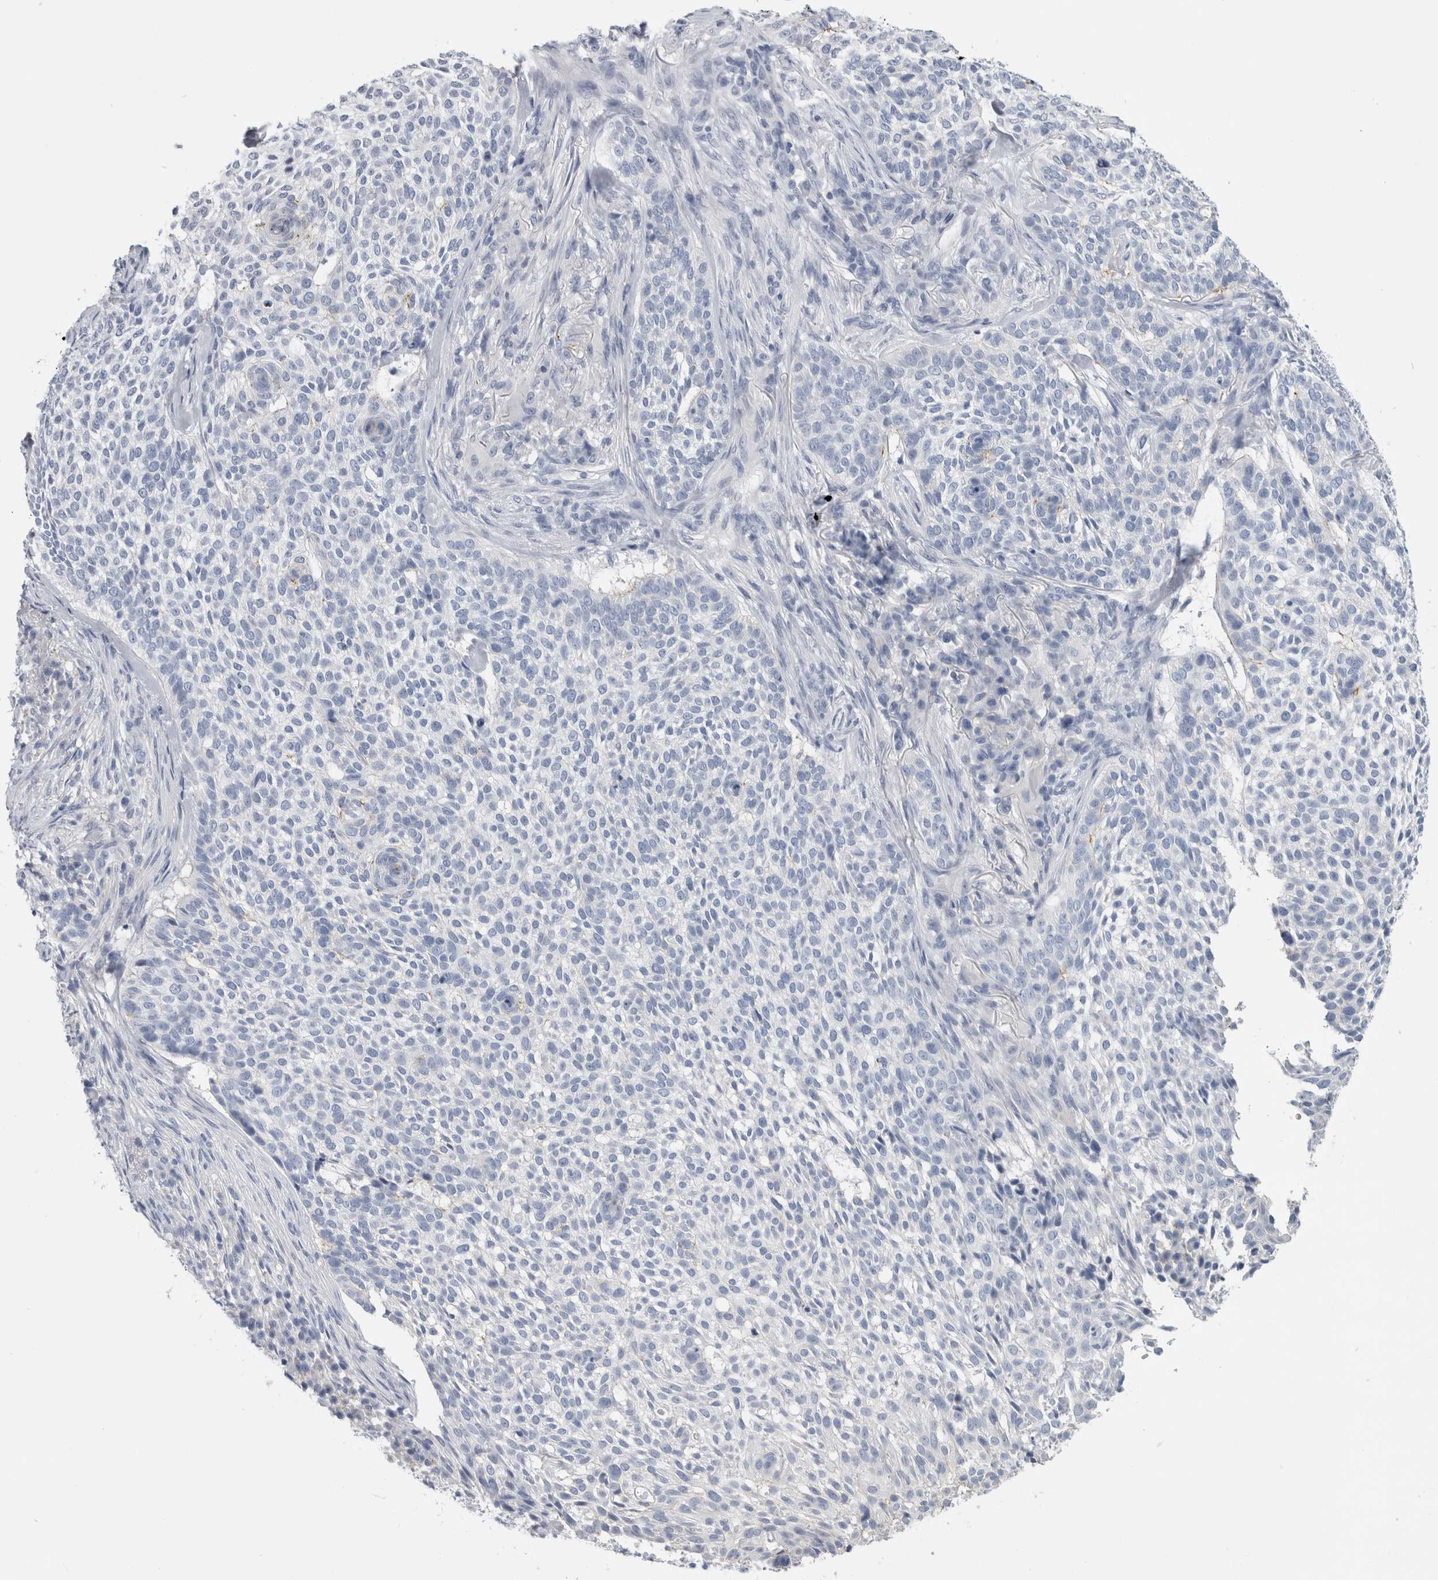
{"staining": {"intensity": "negative", "quantity": "none", "location": "none"}, "tissue": "skin cancer", "cell_type": "Tumor cells", "image_type": "cancer", "snomed": [{"axis": "morphology", "description": "Basal cell carcinoma"}, {"axis": "topography", "description": "Skin"}], "caption": "Immunohistochemistry of human basal cell carcinoma (skin) reveals no expression in tumor cells.", "gene": "ANKFY1", "patient": {"sex": "female", "age": 64}}